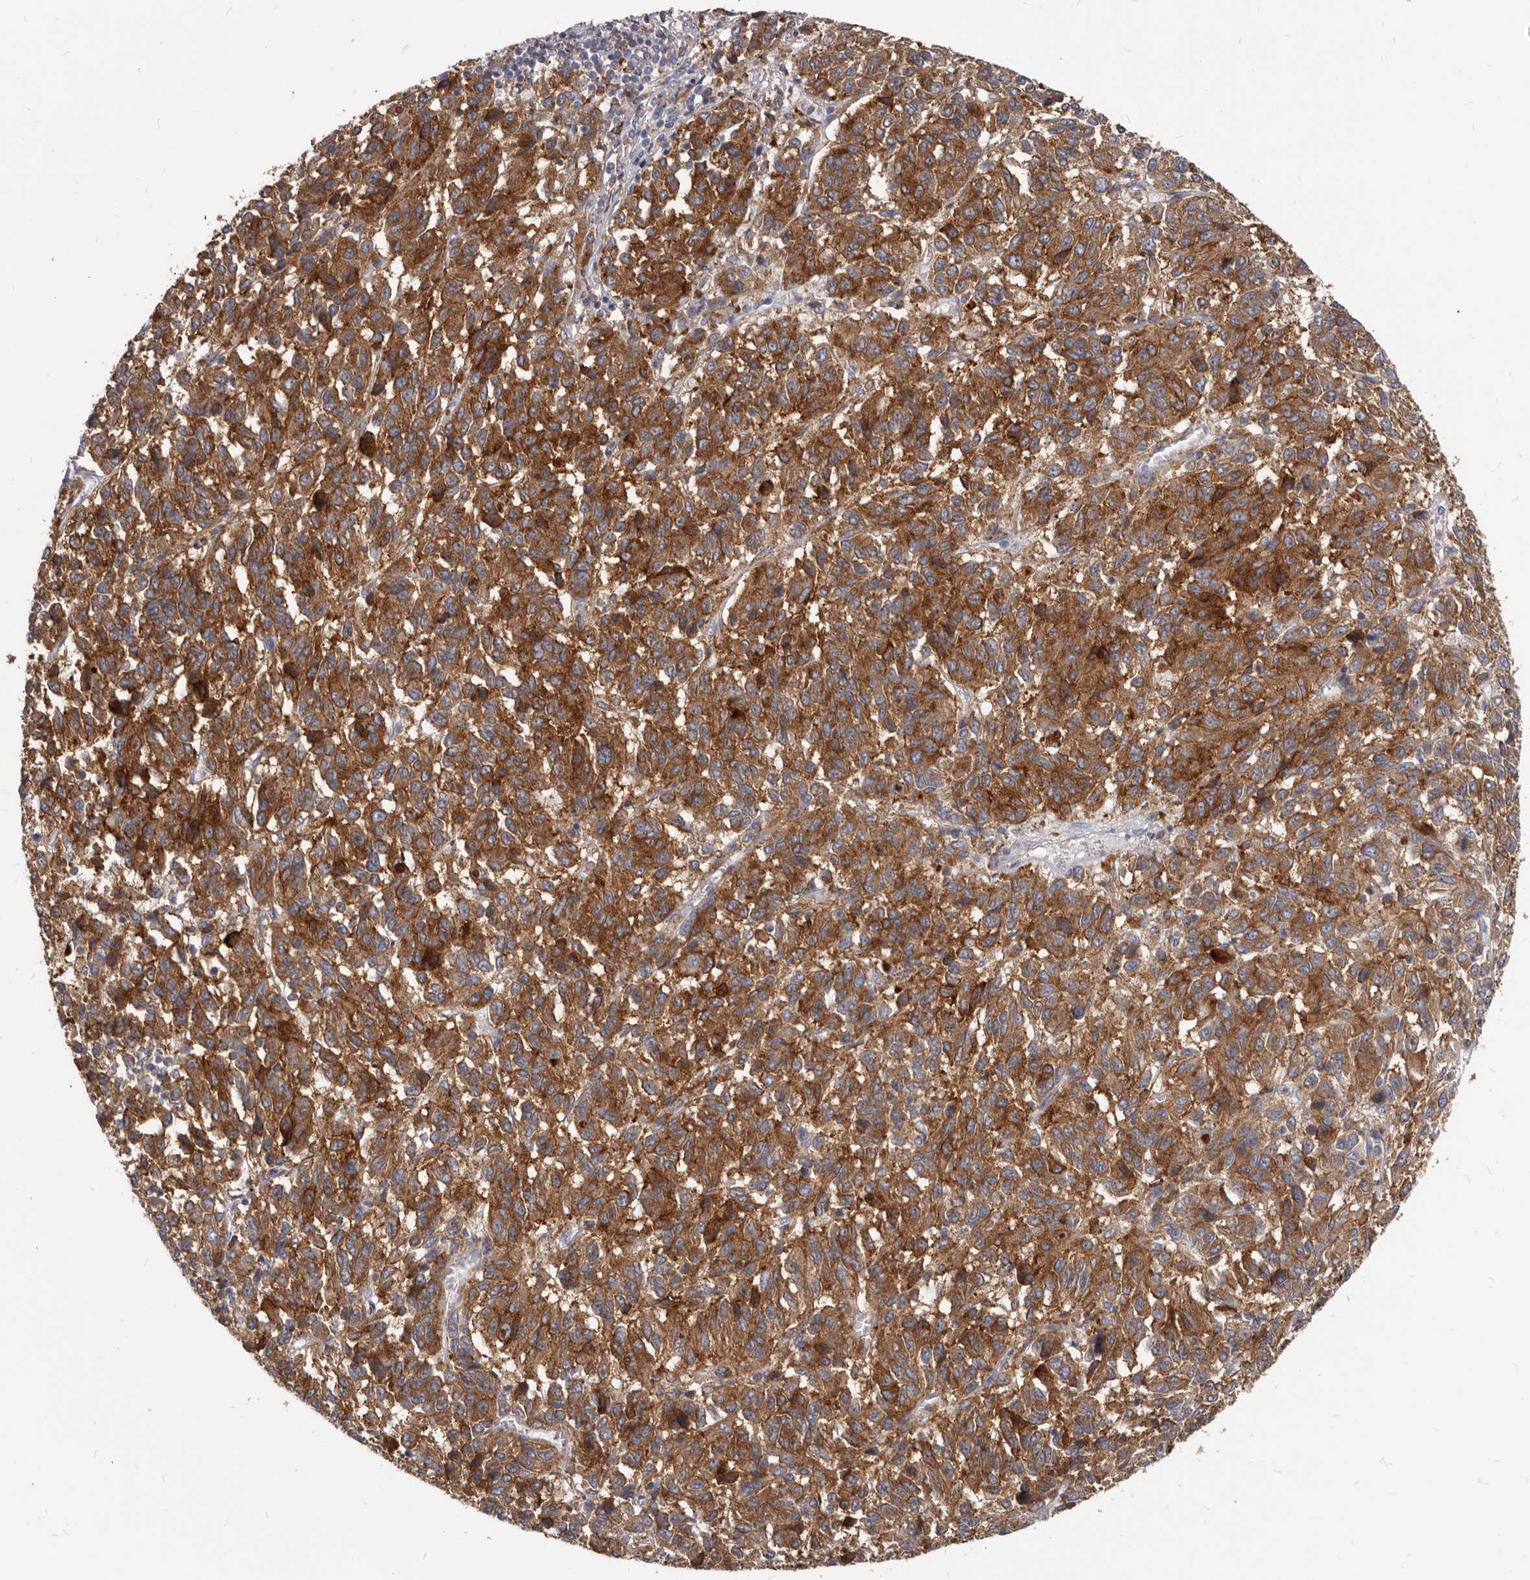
{"staining": {"intensity": "strong", "quantity": ">75%", "location": "cytoplasmic/membranous"}, "tissue": "melanoma", "cell_type": "Tumor cells", "image_type": "cancer", "snomed": [{"axis": "morphology", "description": "Malignant melanoma, Metastatic site"}, {"axis": "topography", "description": "Lung"}], "caption": "Immunohistochemistry (IHC) photomicrograph of neoplastic tissue: human malignant melanoma (metastatic site) stained using IHC exhibits high levels of strong protein expression localized specifically in the cytoplasmic/membranous of tumor cells, appearing as a cytoplasmic/membranous brown color.", "gene": "PI4K2A", "patient": {"sex": "male", "age": 64}}